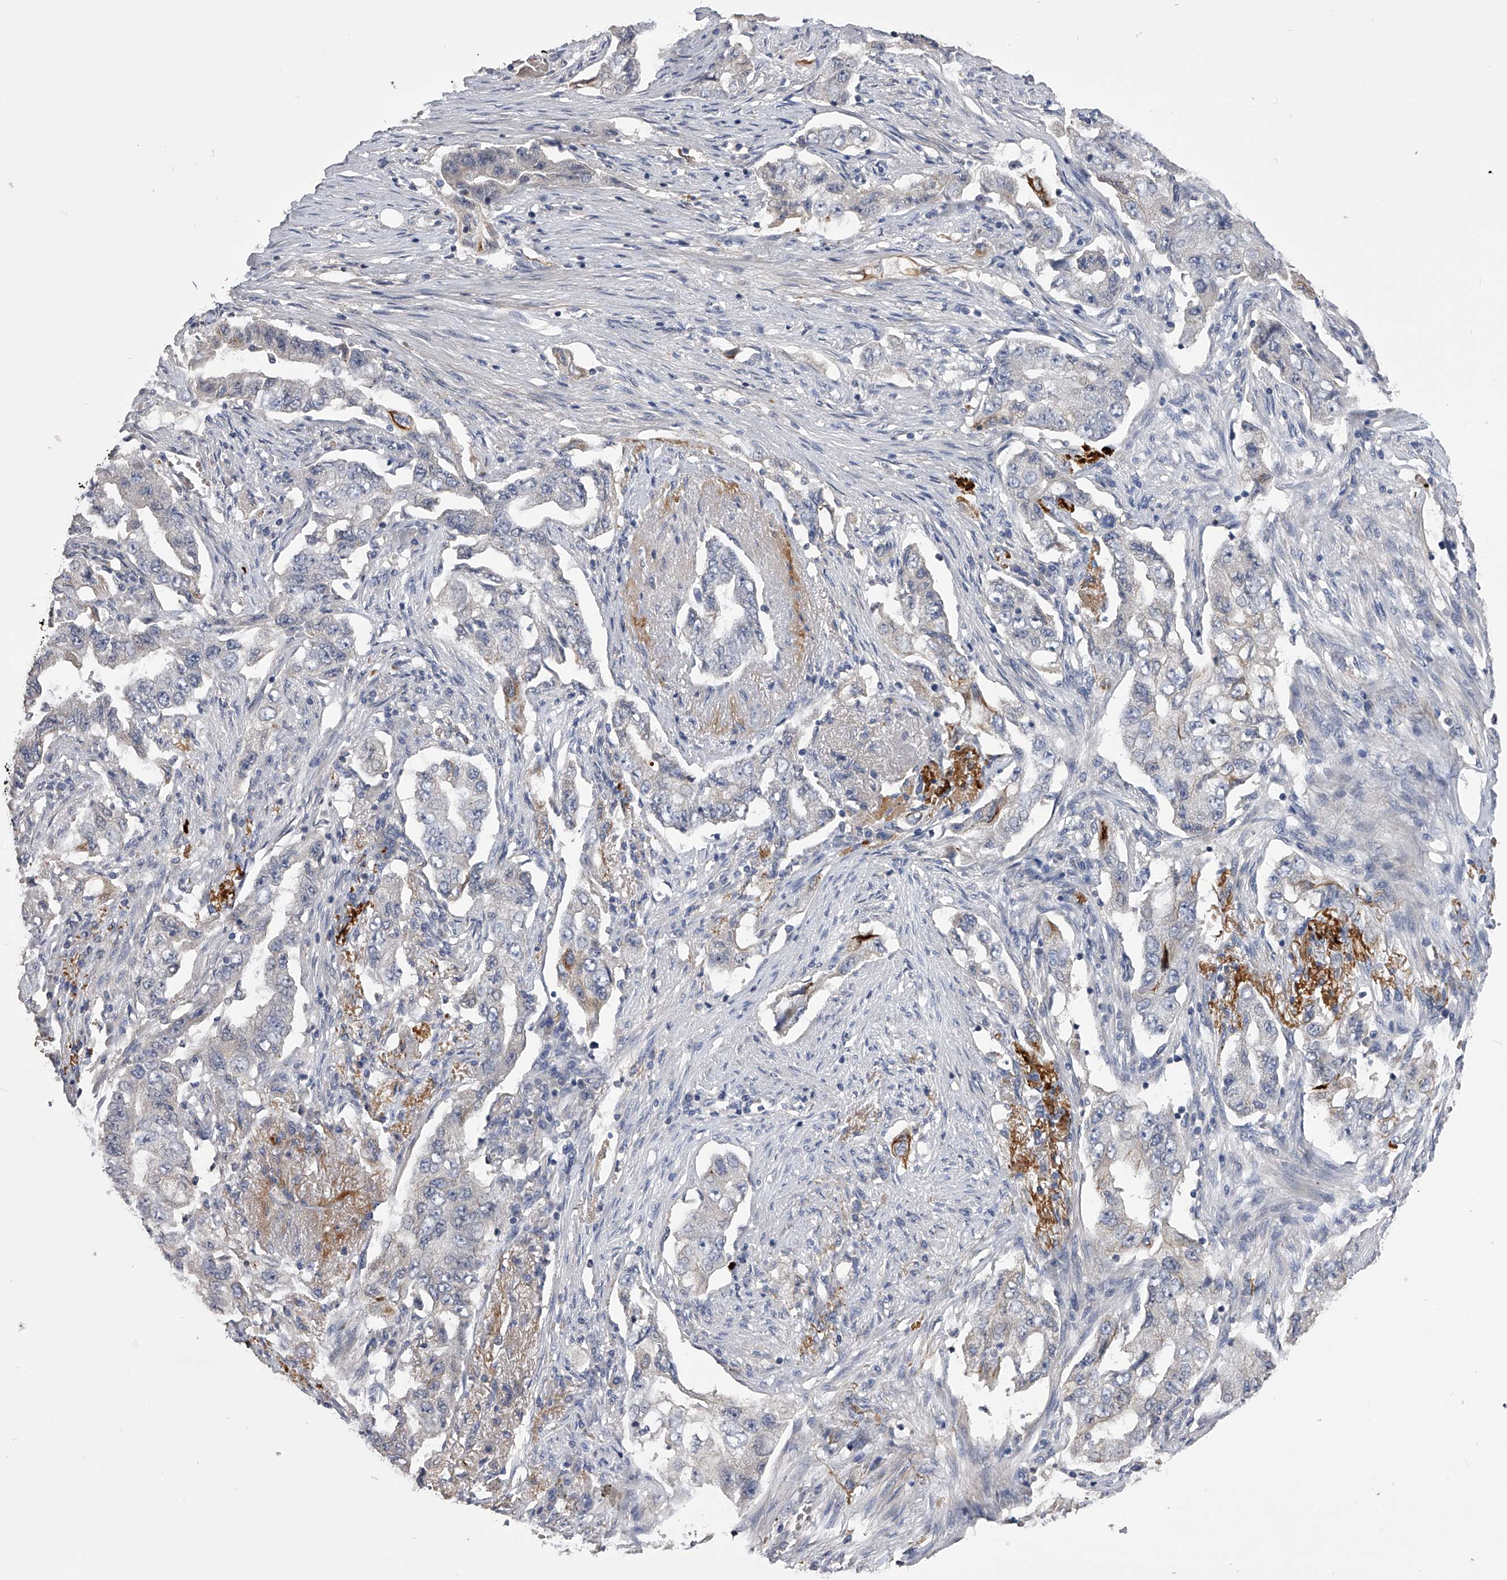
{"staining": {"intensity": "negative", "quantity": "none", "location": "none"}, "tissue": "lung cancer", "cell_type": "Tumor cells", "image_type": "cancer", "snomed": [{"axis": "morphology", "description": "Adenocarcinoma, NOS"}, {"axis": "topography", "description": "Lung"}], "caption": "This is an immunohistochemistry (IHC) histopathology image of lung cancer (adenocarcinoma). There is no expression in tumor cells.", "gene": "MDN1", "patient": {"sex": "female", "age": 51}}